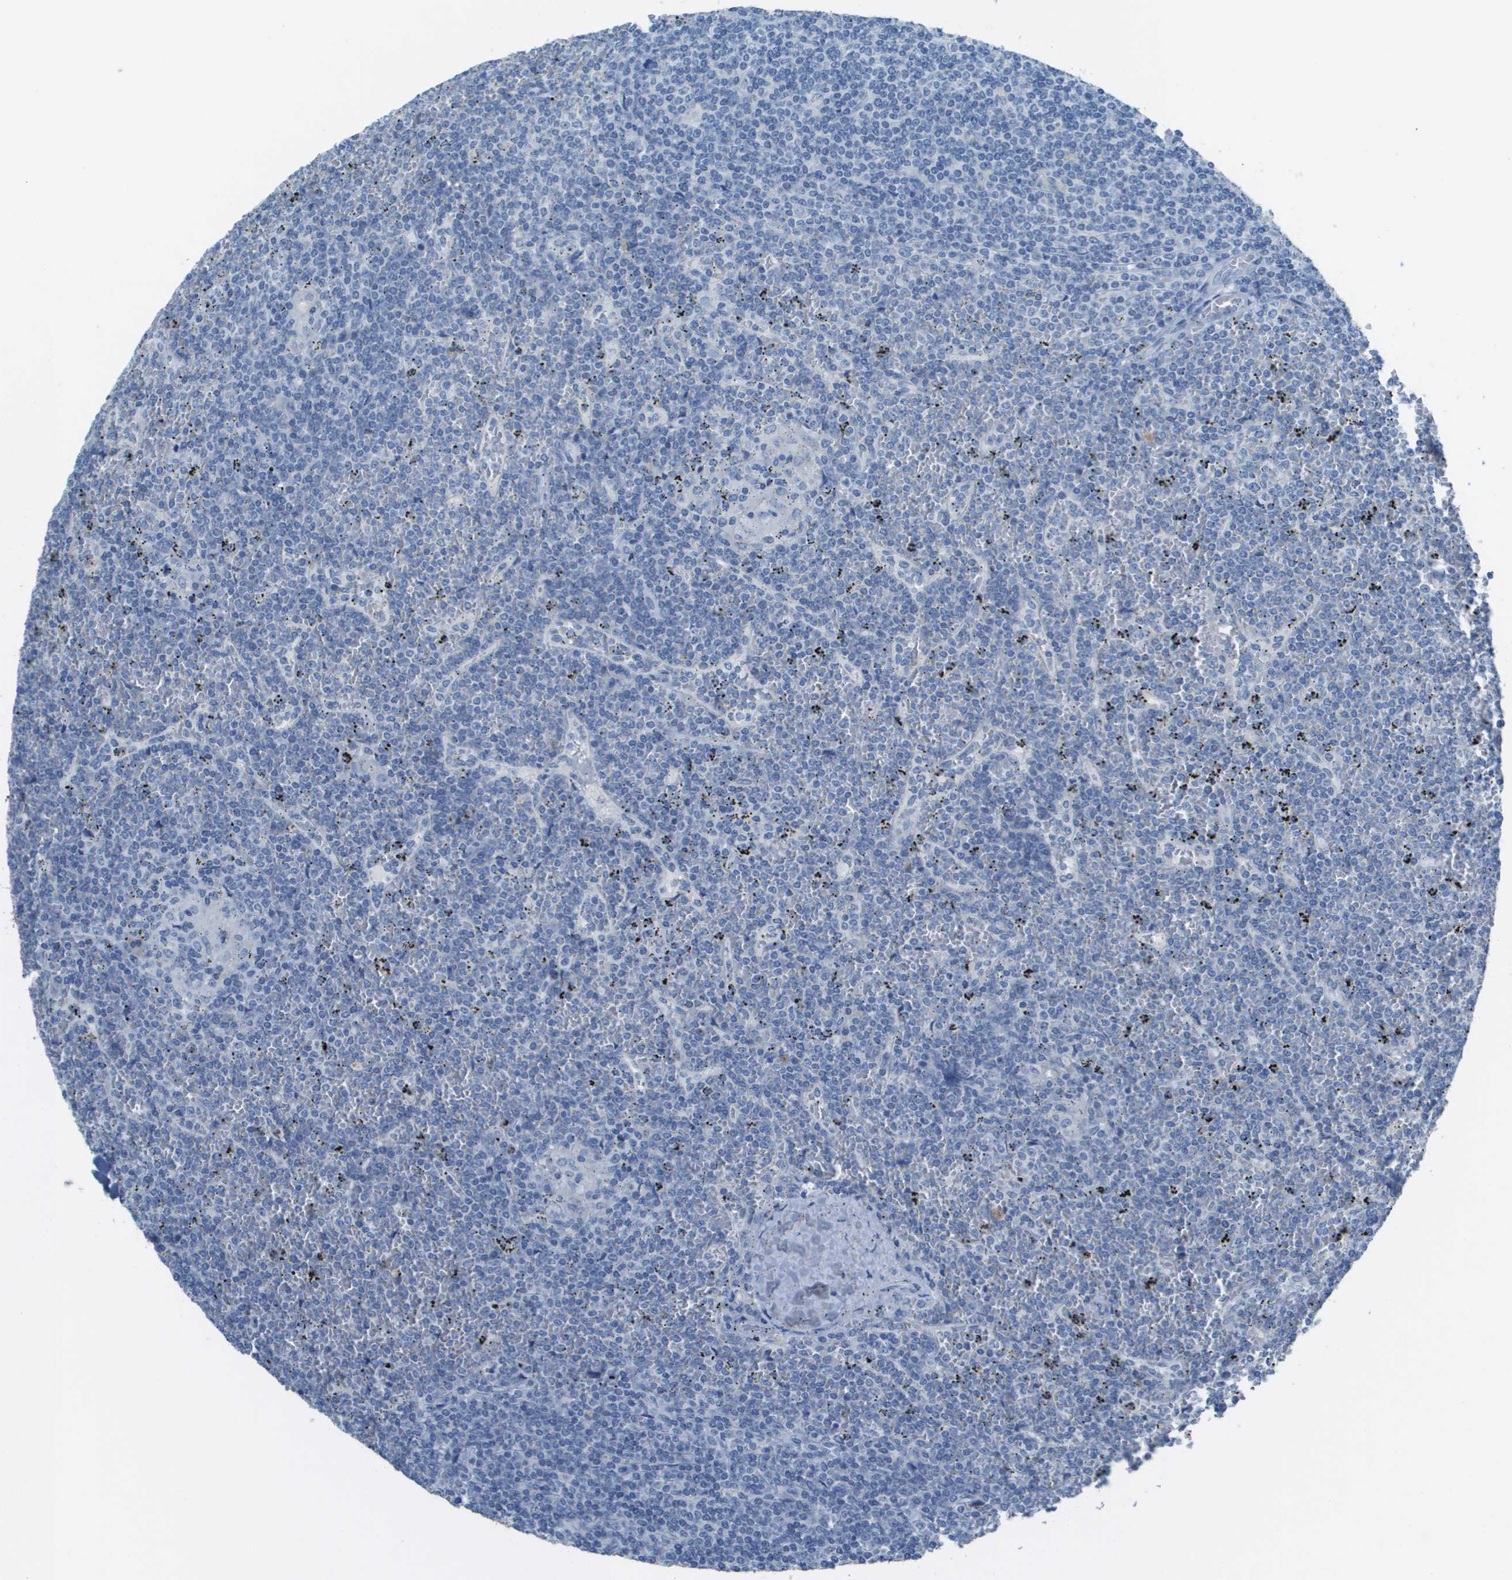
{"staining": {"intensity": "negative", "quantity": "none", "location": "none"}, "tissue": "lymphoma", "cell_type": "Tumor cells", "image_type": "cancer", "snomed": [{"axis": "morphology", "description": "Malignant lymphoma, non-Hodgkin's type, Low grade"}, {"axis": "topography", "description": "Spleen"}], "caption": "Tumor cells show no significant protein positivity in lymphoma.", "gene": "PTGDR2", "patient": {"sex": "female", "age": 19}}